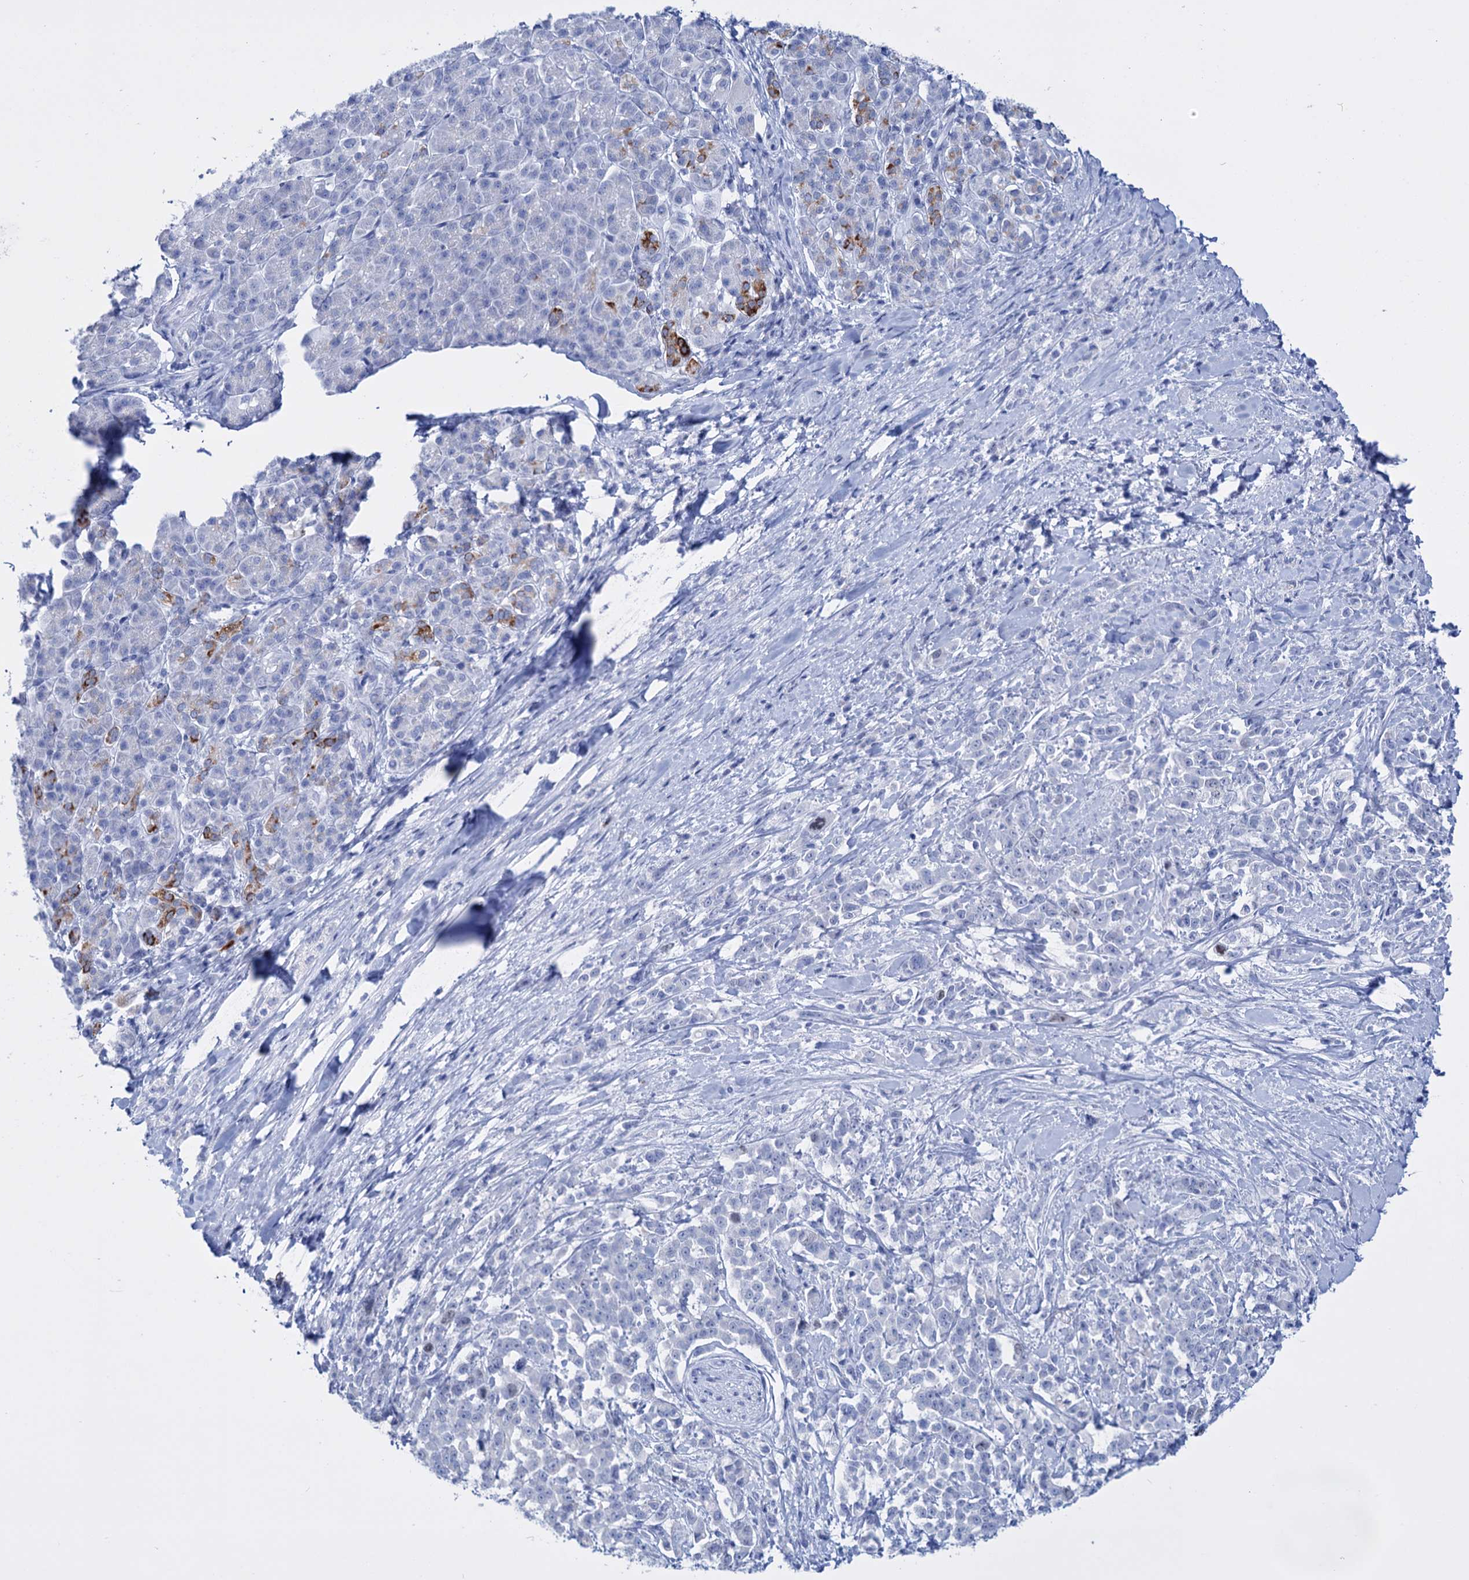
{"staining": {"intensity": "negative", "quantity": "none", "location": "none"}, "tissue": "pancreatic cancer", "cell_type": "Tumor cells", "image_type": "cancer", "snomed": [{"axis": "morphology", "description": "Normal tissue, NOS"}, {"axis": "morphology", "description": "Adenocarcinoma, NOS"}, {"axis": "topography", "description": "Pancreas"}], "caption": "Tumor cells are negative for protein expression in human adenocarcinoma (pancreatic).", "gene": "FBXW12", "patient": {"sex": "female", "age": 64}}